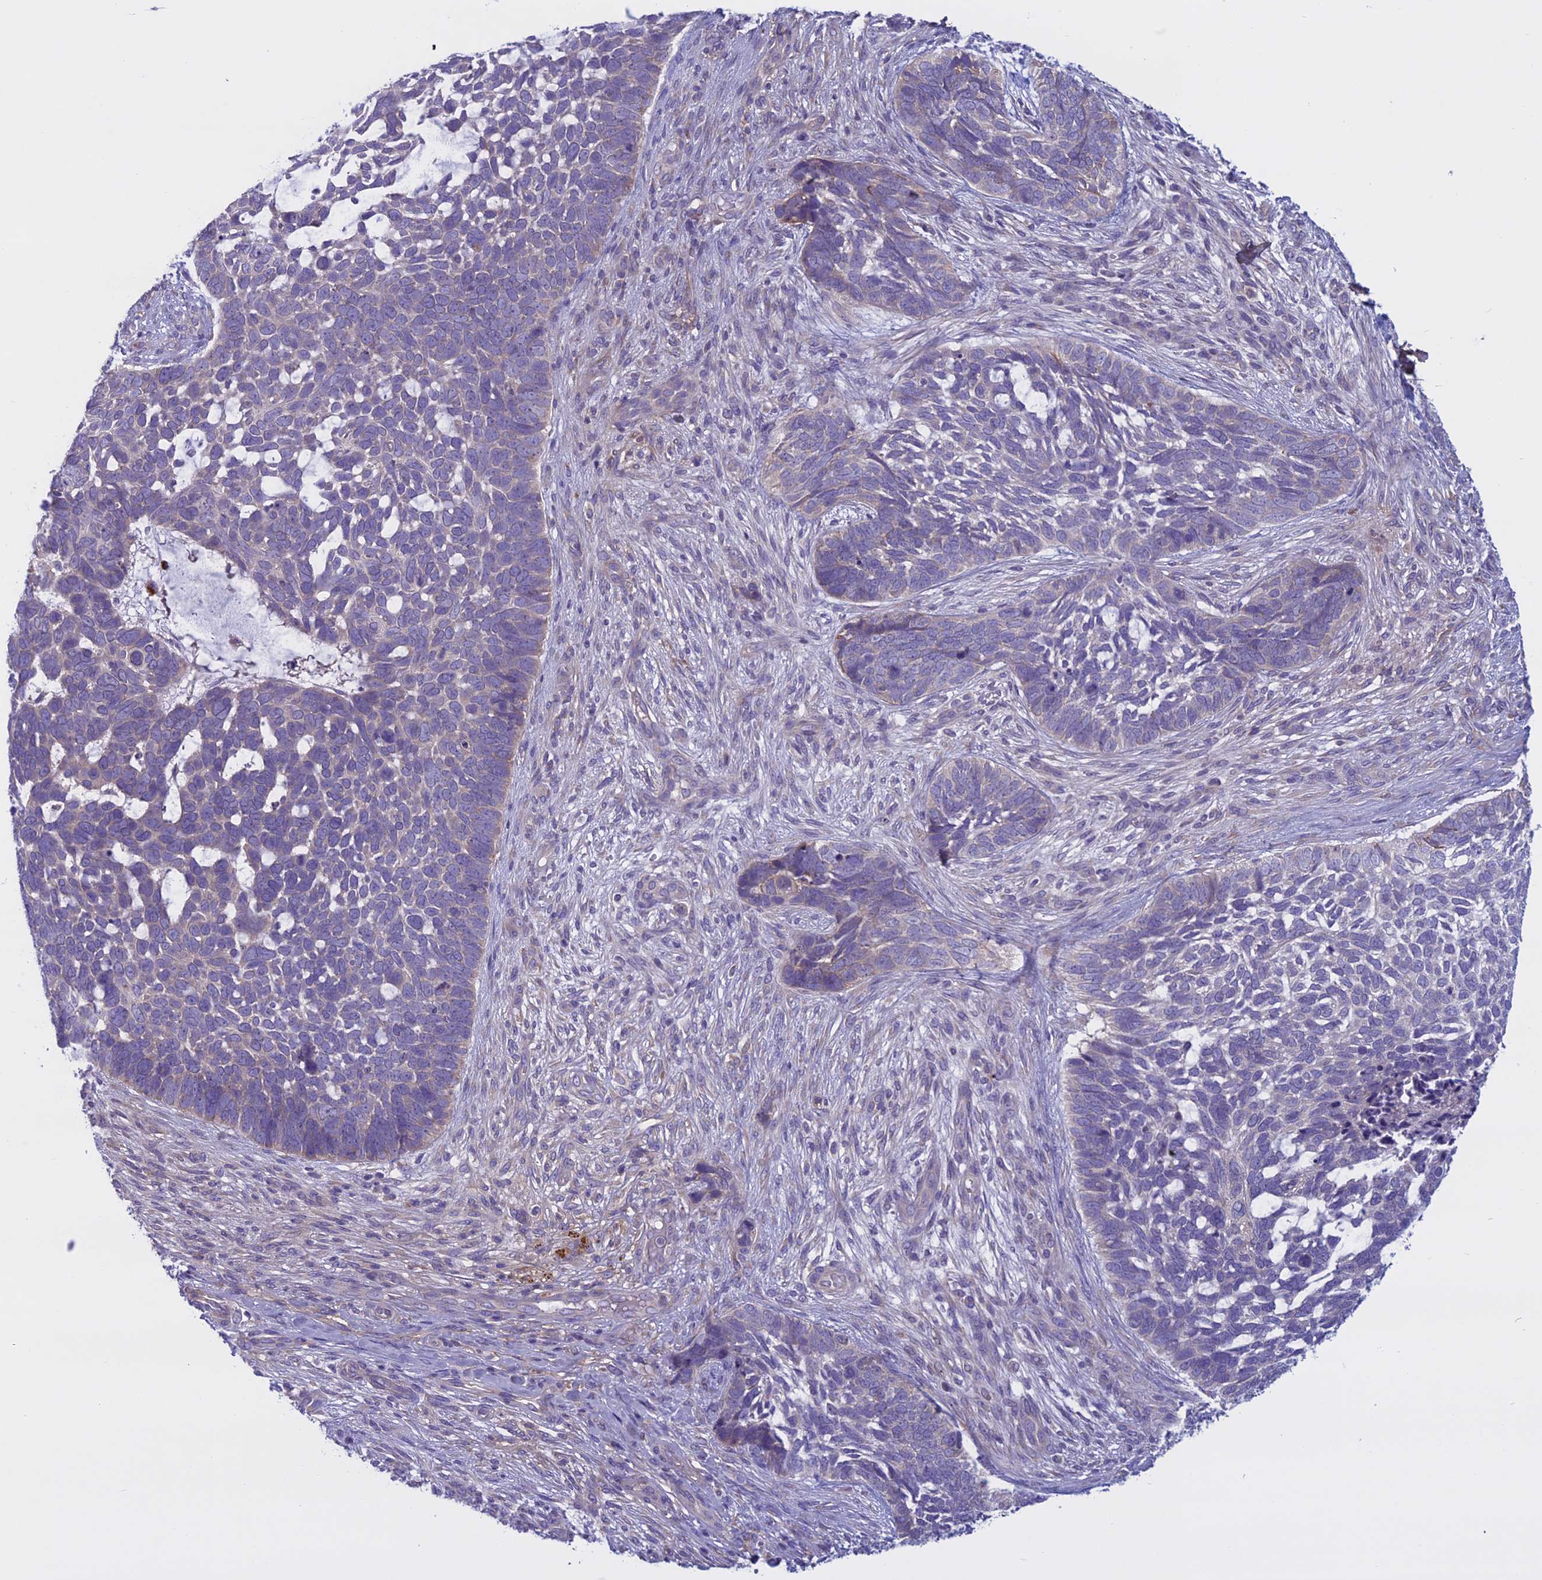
{"staining": {"intensity": "negative", "quantity": "none", "location": "none"}, "tissue": "skin cancer", "cell_type": "Tumor cells", "image_type": "cancer", "snomed": [{"axis": "morphology", "description": "Basal cell carcinoma"}, {"axis": "topography", "description": "Skin"}], "caption": "An immunohistochemistry (IHC) micrograph of skin cancer (basal cell carcinoma) is shown. There is no staining in tumor cells of skin cancer (basal cell carcinoma).", "gene": "DCTN5", "patient": {"sex": "male", "age": 88}}